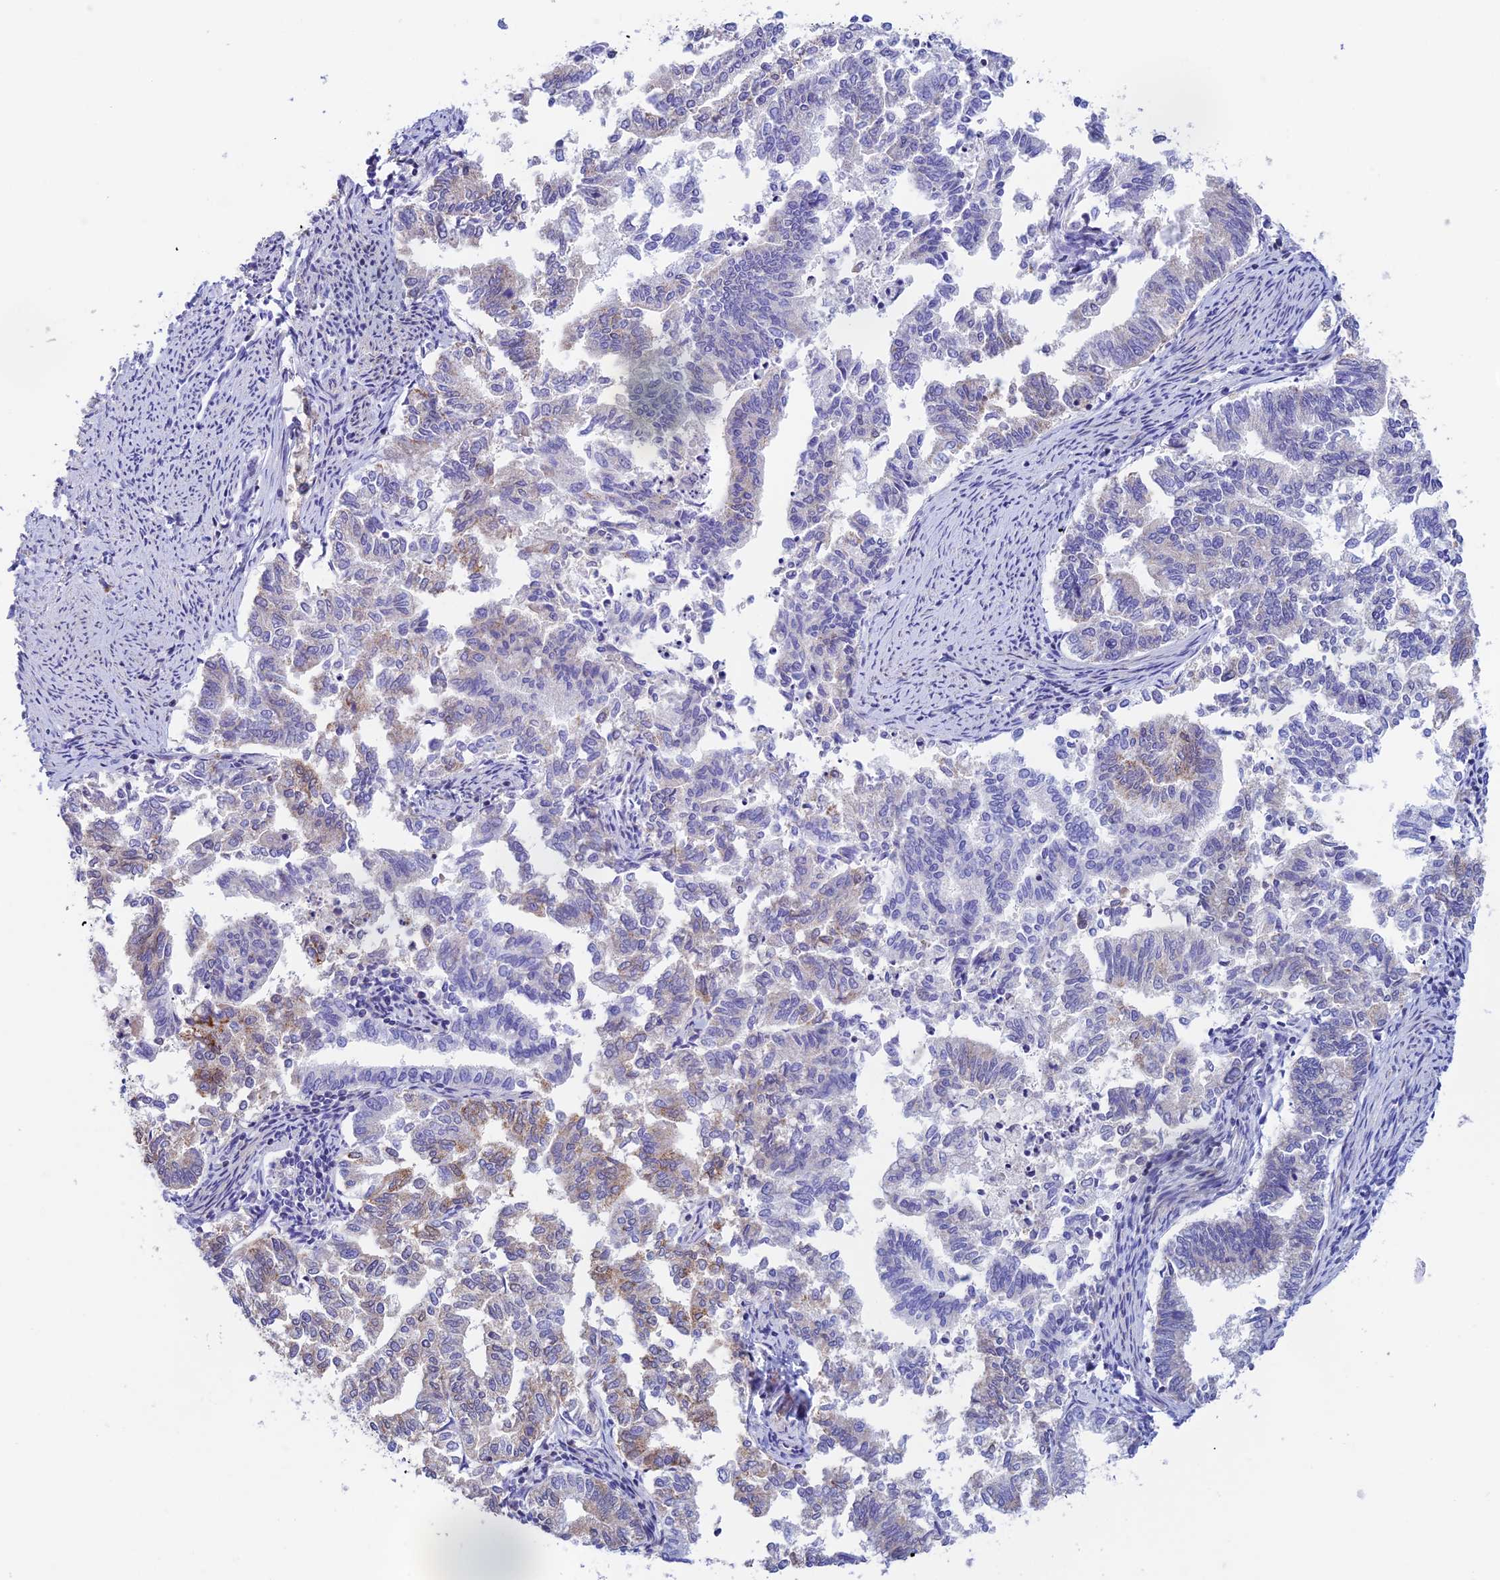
{"staining": {"intensity": "weak", "quantity": "<25%", "location": "cytoplasmic/membranous"}, "tissue": "endometrial cancer", "cell_type": "Tumor cells", "image_type": "cancer", "snomed": [{"axis": "morphology", "description": "Adenocarcinoma, NOS"}, {"axis": "topography", "description": "Endometrium"}], "caption": "The IHC histopathology image has no significant staining in tumor cells of endometrial adenocarcinoma tissue.", "gene": "PRIM1", "patient": {"sex": "female", "age": 79}}